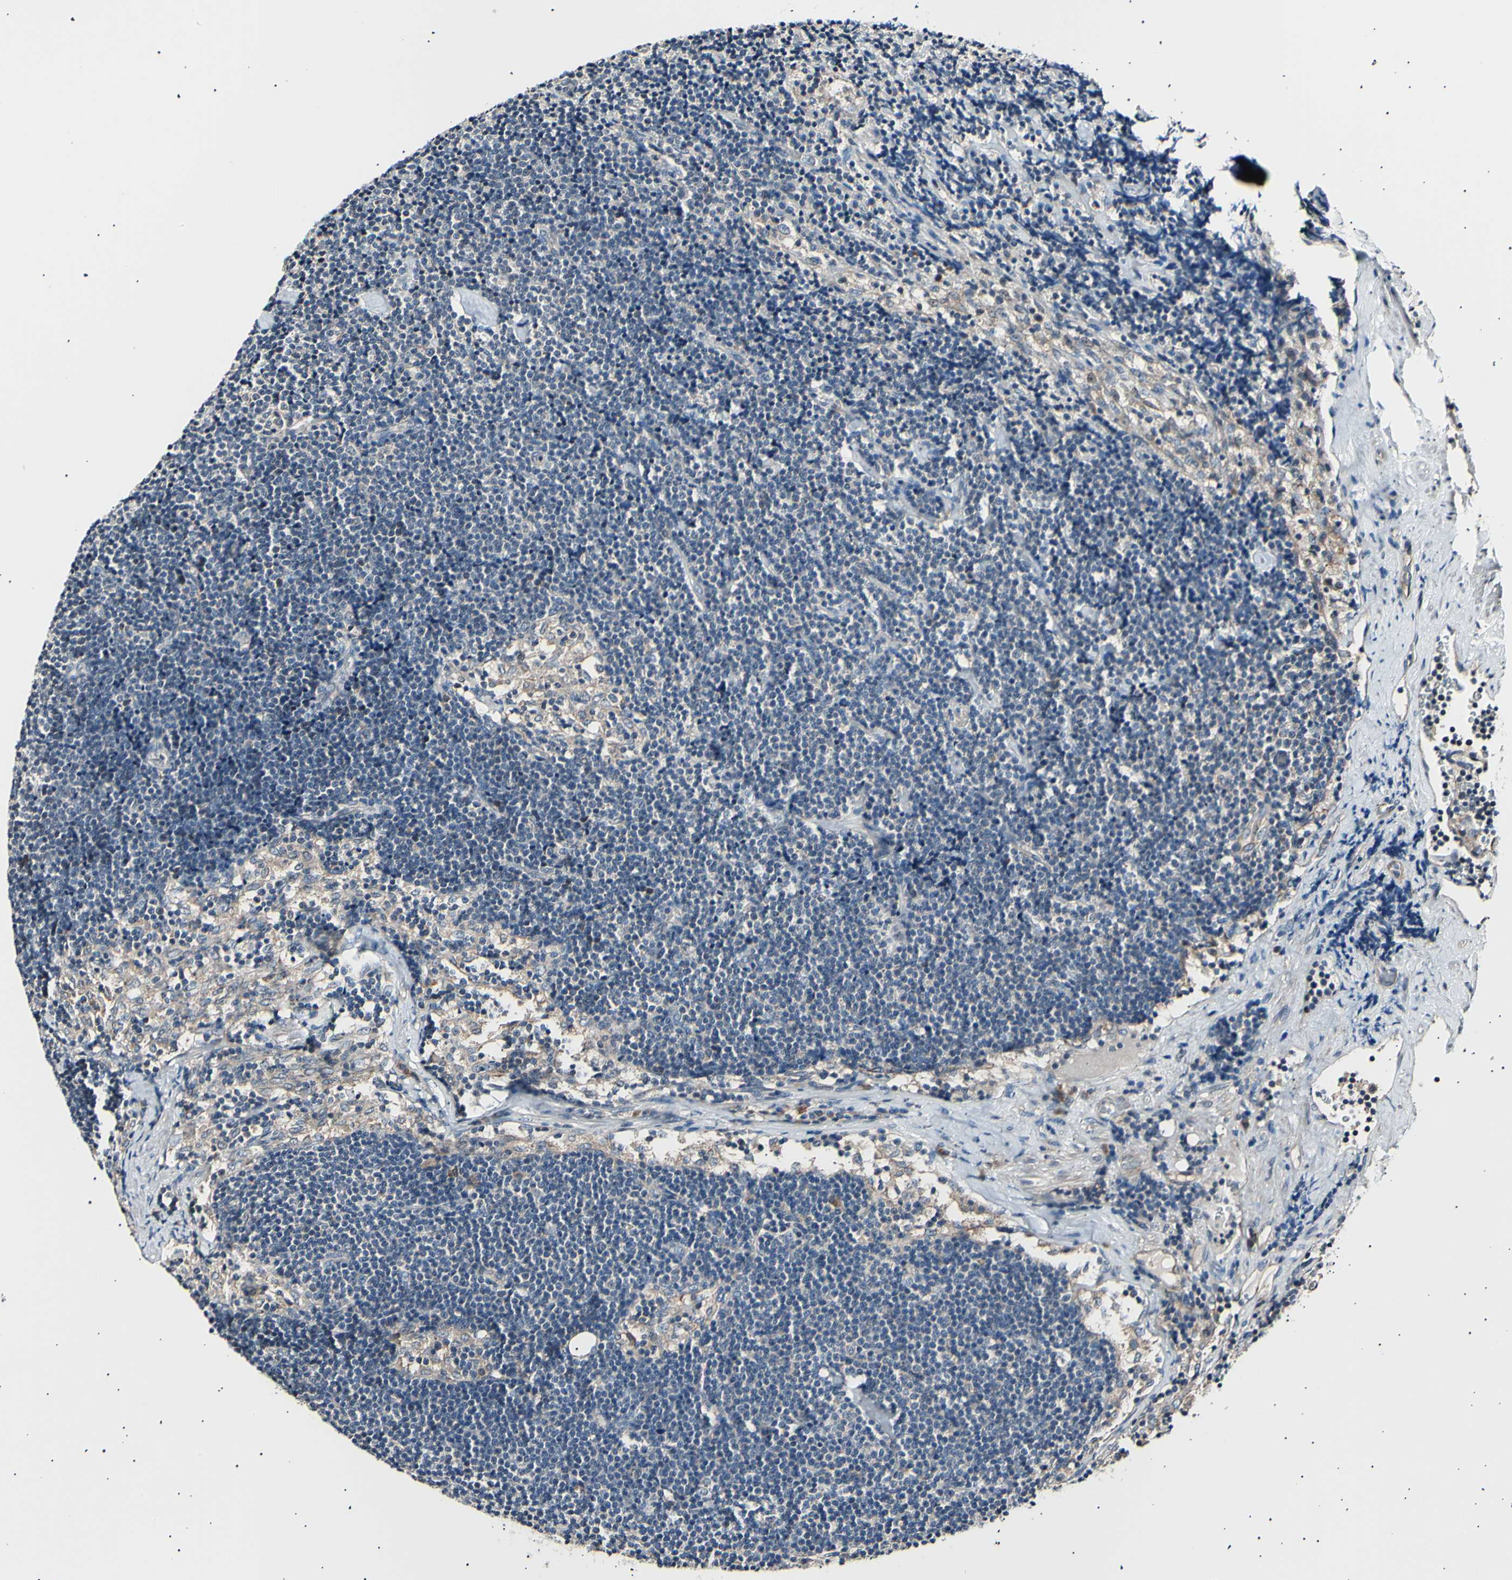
{"staining": {"intensity": "weak", "quantity": ">75%", "location": "cytoplasmic/membranous"}, "tissue": "lymph node", "cell_type": "Germinal center cells", "image_type": "normal", "snomed": [{"axis": "morphology", "description": "Normal tissue, NOS"}, {"axis": "topography", "description": "Lymph node"}], "caption": "Immunohistochemical staining of normal human lymph node exhibits low levels of weak cytoplasmic/membranous positivity in about >75% of germinal center cells.", "gene": "ITGA6", "patient": {"sex": "male", "age": 63}}